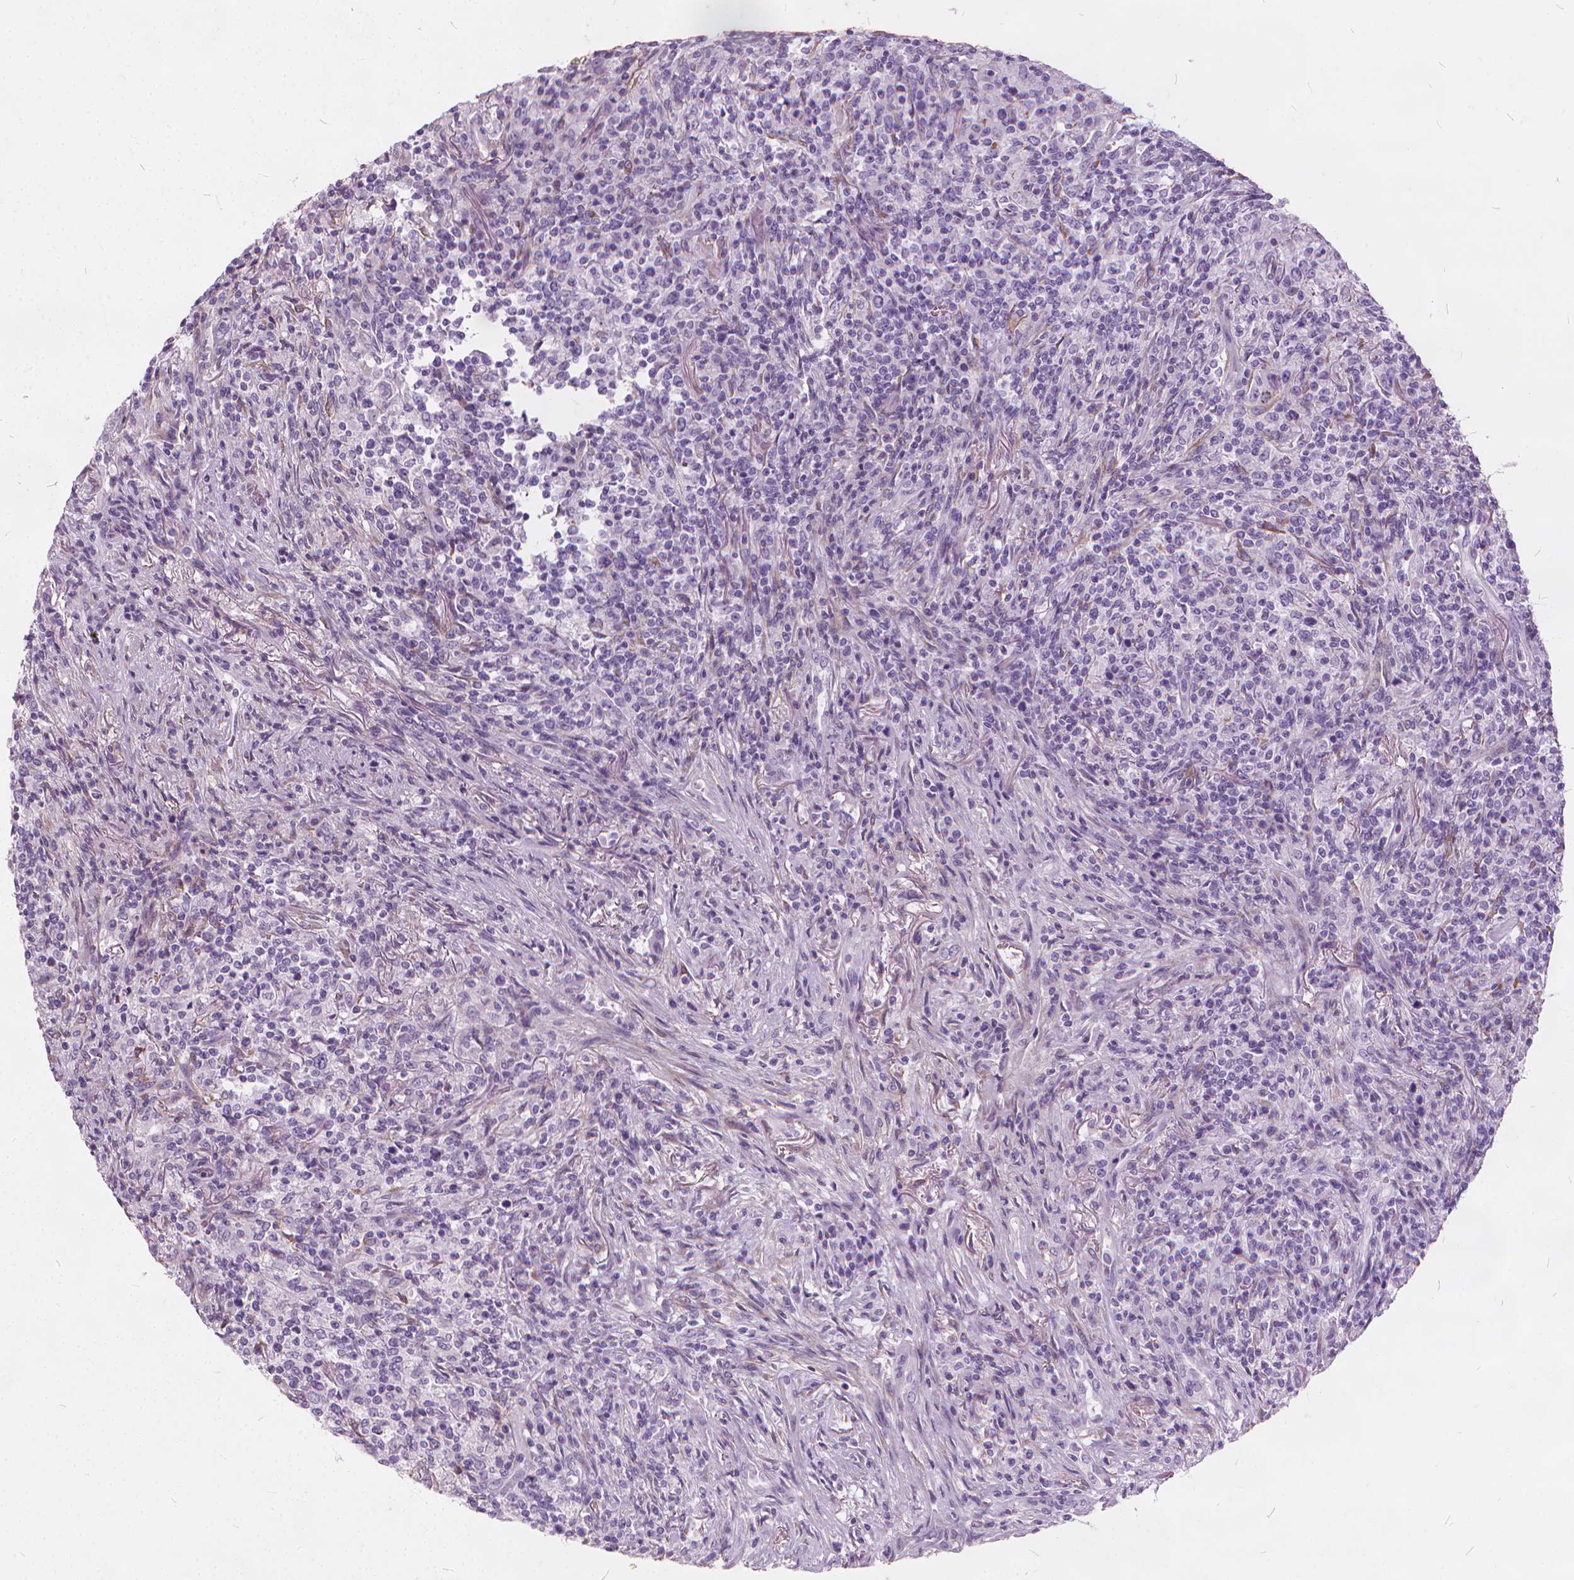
{"staining": {"intensity": "negative", "quantity": "none", "location": "none"}, "tissue": "lymphoma", "cell_type": "Tumor cells", "image_type": "cancer", "snomed": [{"axis": "morphology", "description": "Malignant lymphoma, non-Hodgkin's type, High grade"}, {"axis": "topography", "description": "Lung"}], "caption": "The image reveals no staining of tumor cells in high-grade malignant lymphoma, non-Hodgkin's type.", "gene": "DNM1", "patient": {"sex": "male", "age": 79}}